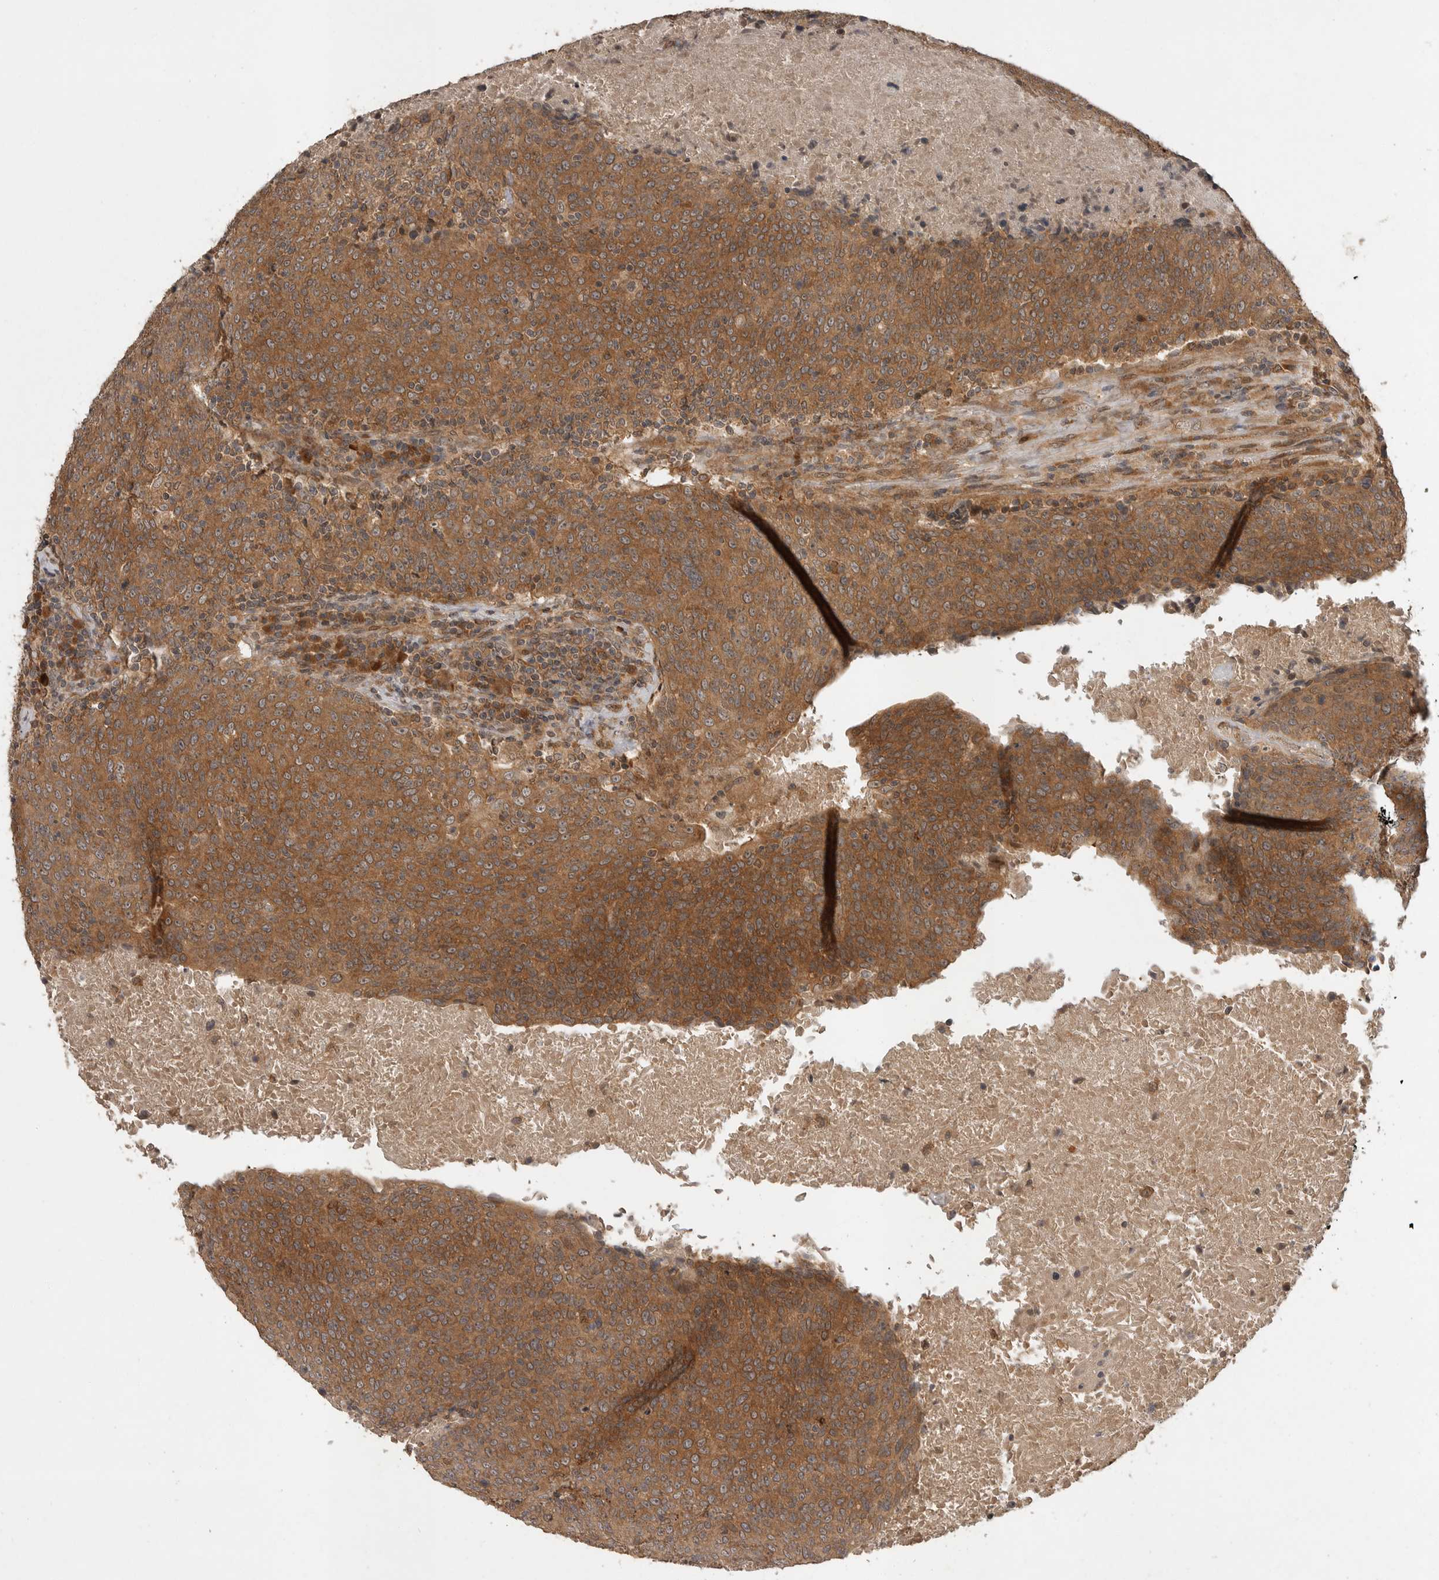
{"staining": {"intensity": "moderate", "quantity": ">75%", "location": "cytoplasmic/membranous"}, "tissue": "head and neck cancer", "cell_type": "Tumor cells", "image_type": "cancer", "snomed": [{"axis": "morphology", "description": "Squamous cell carcinoma, NOS"}, {"axis": "morphology", "description": "Squamous cell carcinoma, metastatic, NOS"}, {"axis": "topography", "description": "Lymph node"}, {"axis": "topography", "description": "Head-Neck"}], "caption": "Immunohistochemical staining of human metastatic squamous cell carcinoma (head and neck) exhibits moderate cytoplasmic/membranous protein positivity in about >75% of tumor cells. The staining was performed using DAB (3,3'-diaminobenzidine) to visualize the protein expression in brown, while the nuclei were stained in blue with hematoxylin (Magnification: 20x).", "gene": "OSBPL9", "patient": {"sex": "male", "age": 62}}